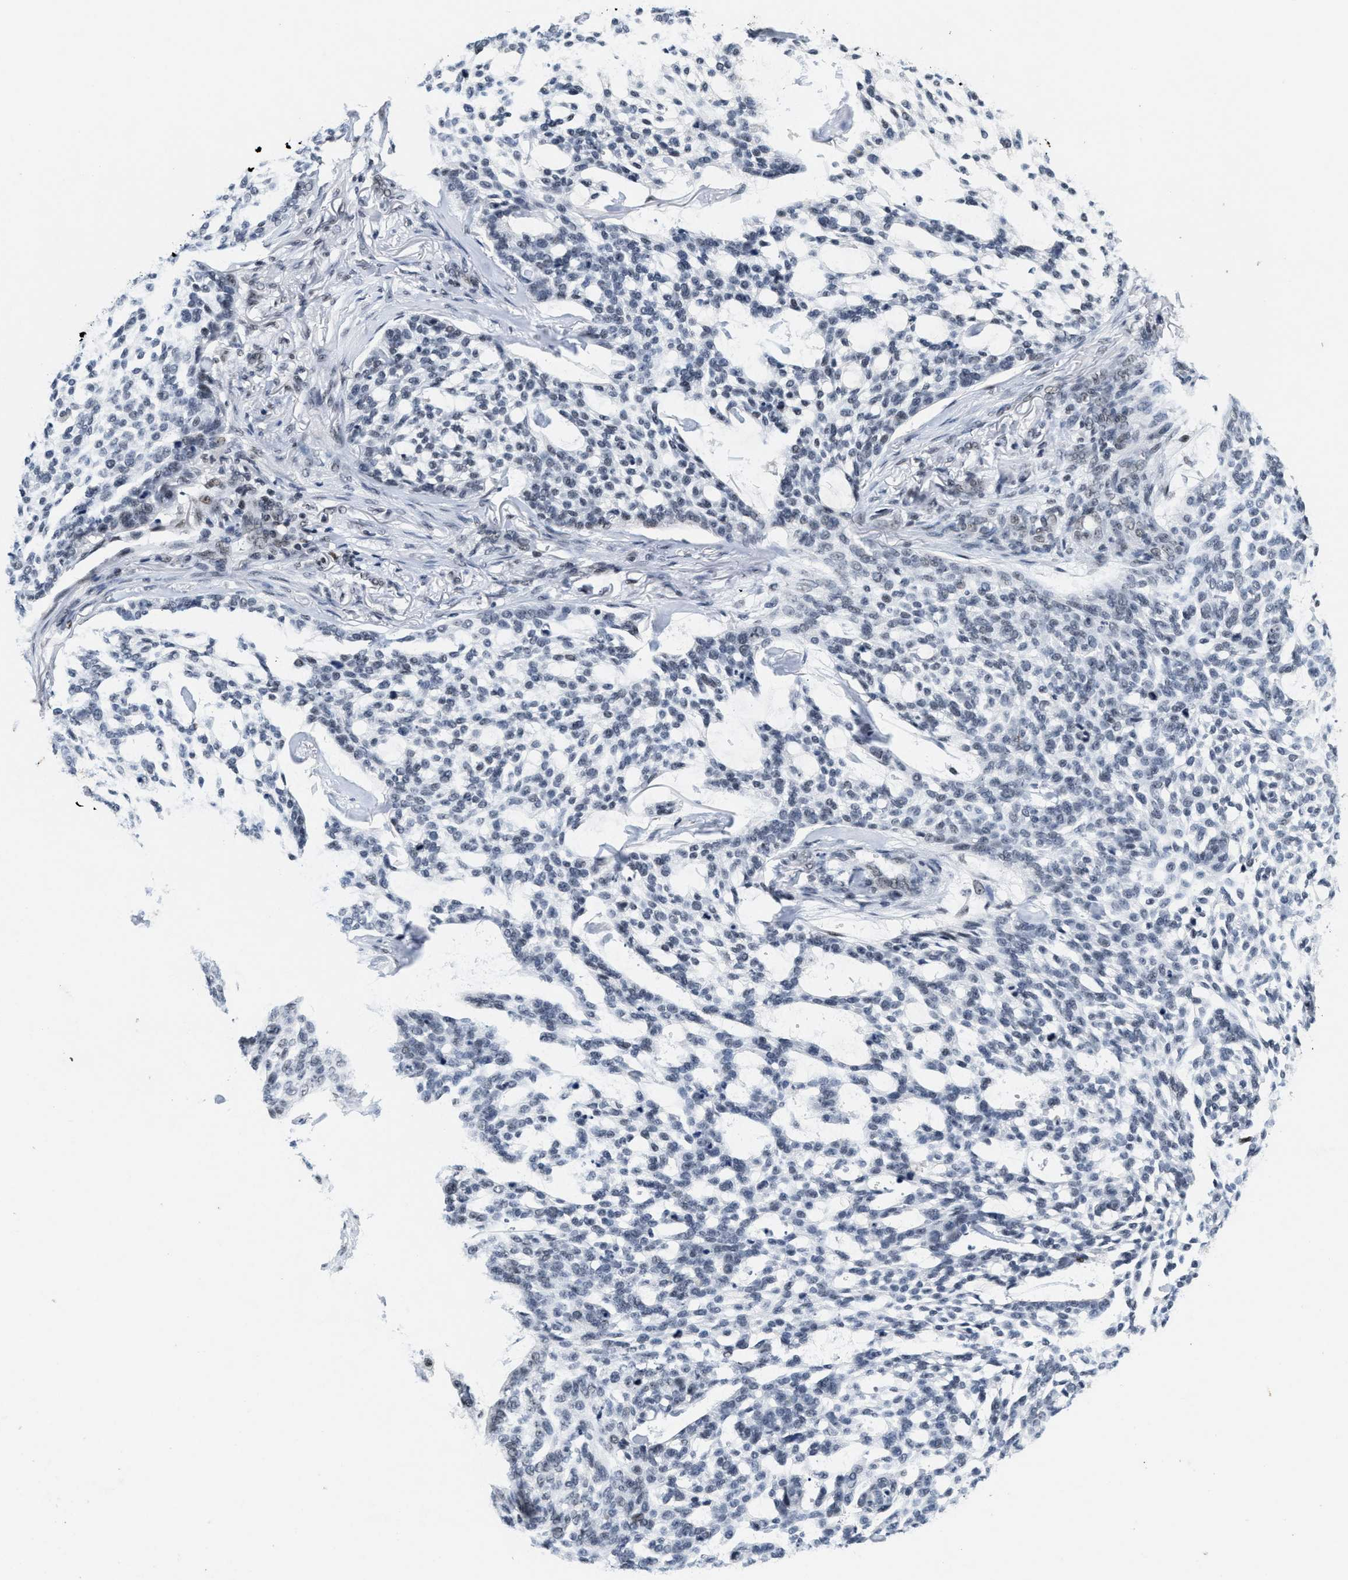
{"staining": {"intensity": "negative", "quantity": "none", "location": "none"}, "tissue": "skin cancer", "cell_type": "Tumor cells", "image_type": "cancer", "snomed": [{"axis": "morphology", "description": "Basal cell carcinoma"}, {"axis": "topography", "description": "Skin"}], "caption": "Skin basal cell carcinoma was stained to show a protein in brown. There is no significant expression in tumor cells.", "gene": "INIP", "patient": {"sex": "female", "age": 64}}